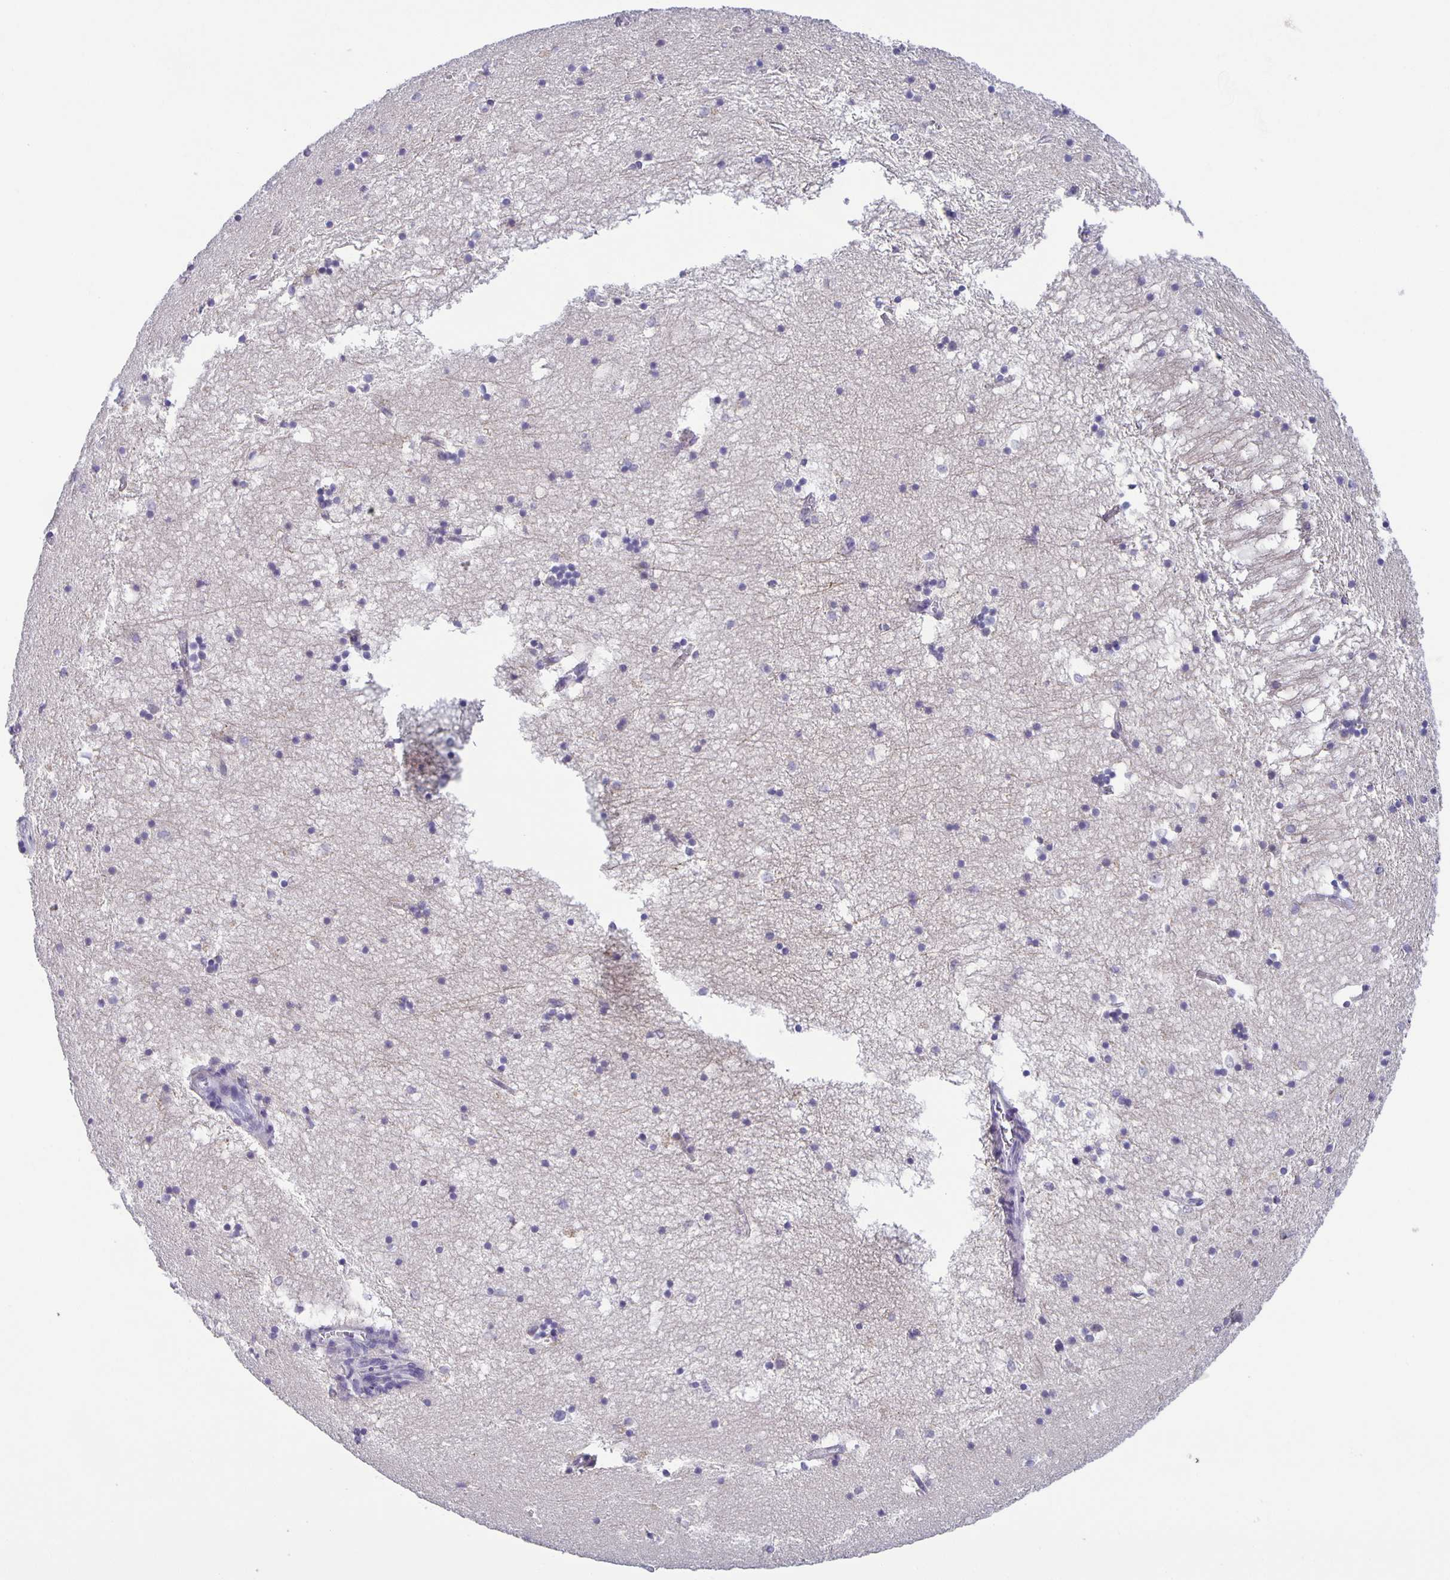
{"staining": {"intensity": "negative", "quantity": "none", "location": "none"}, "tissue": "hippocampus", "cell_type": "Glial cells", "image_type": "normal", "snomed": [{"axis": "morphology", "description": "Normal tissue, NOS"}, {"axis": "topography", "description": "Hippocampus"}], "caption": "Micrograph shows no protein staining in glial cells of unremarkable hippocampus.", "gene": "PTPN3", "patient": {"sex": "male", "age": 58}}